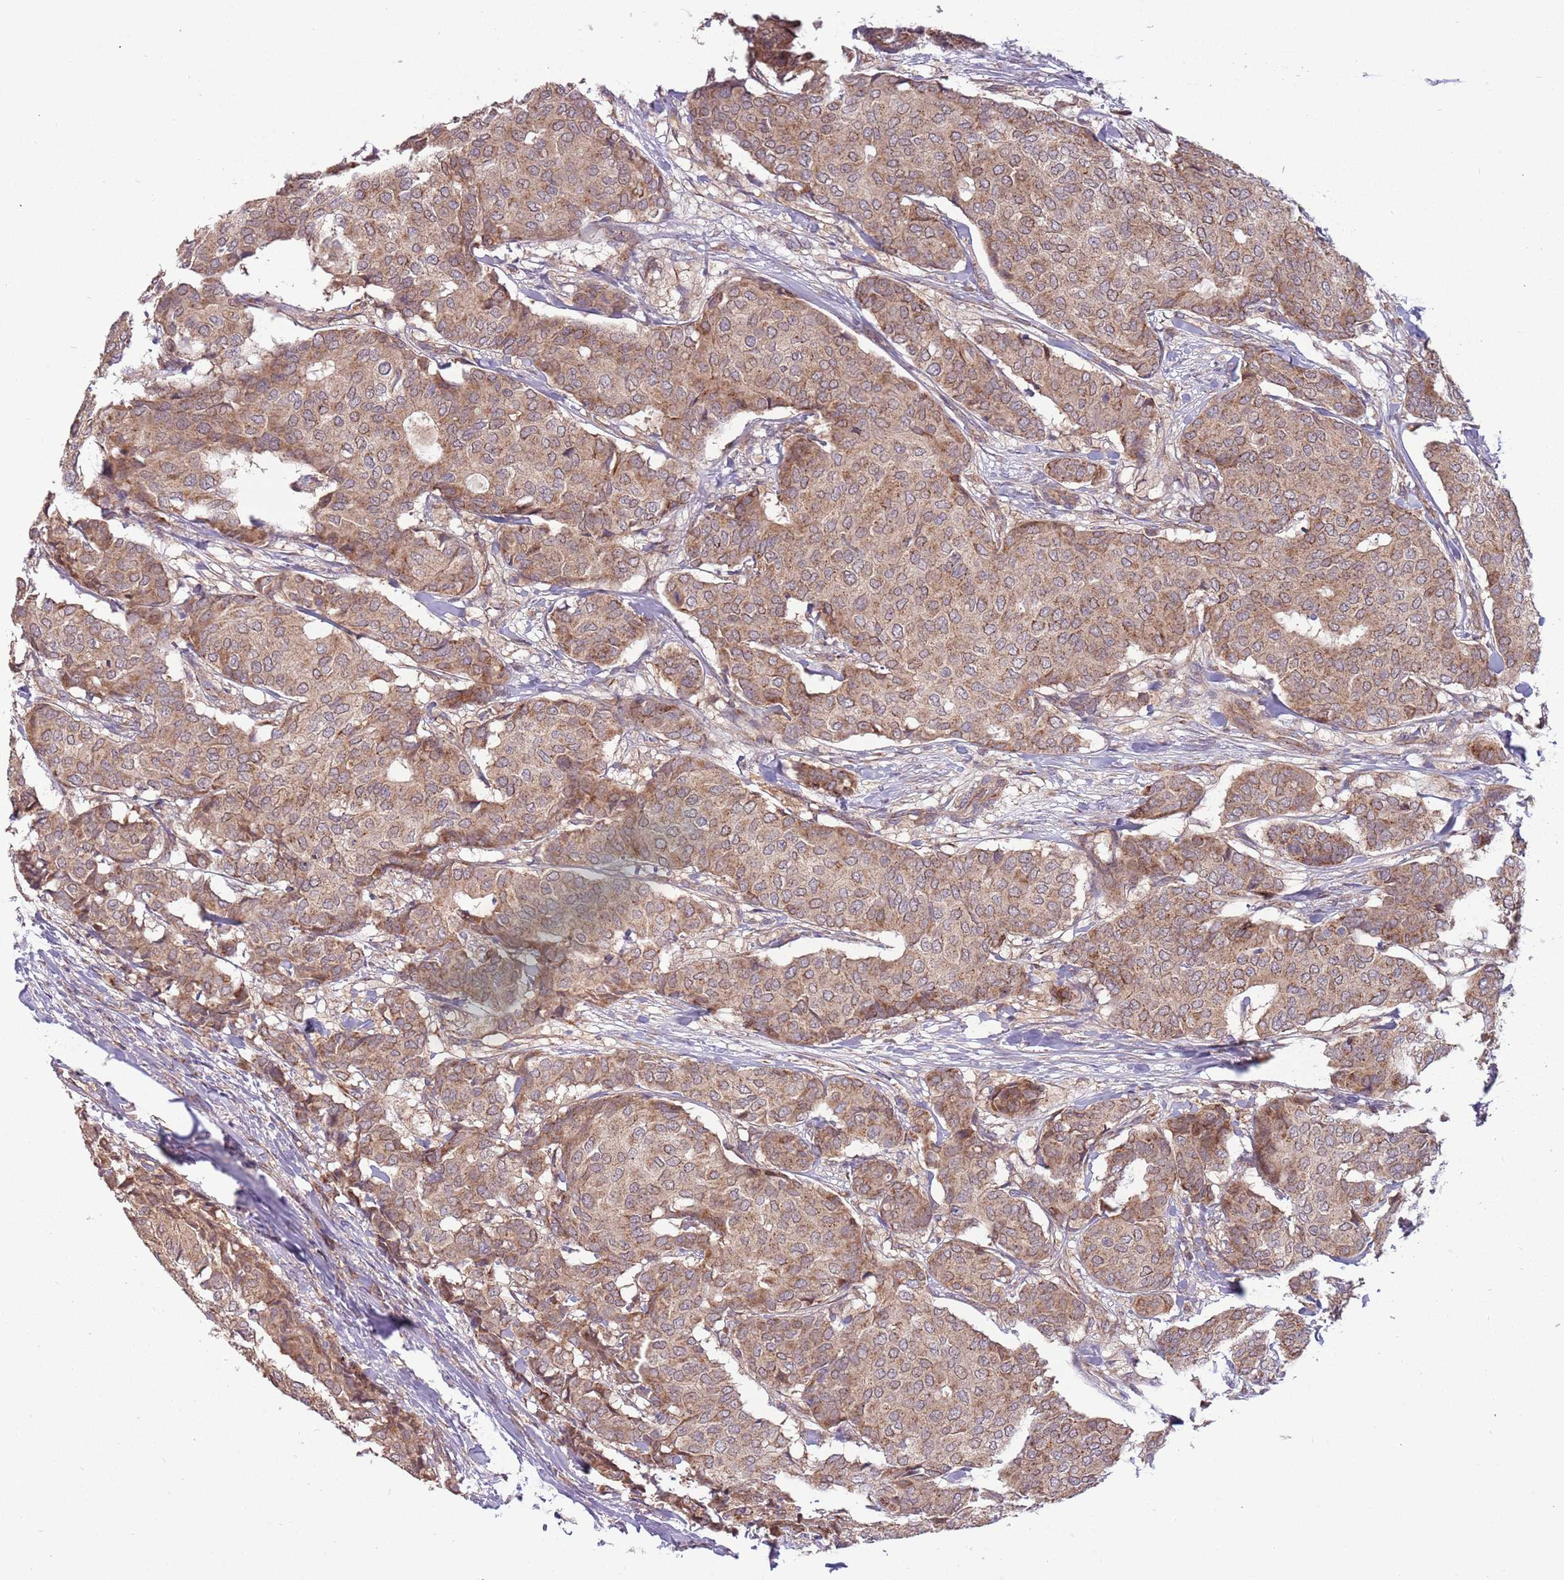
{"staining": {"intensity": "moderate", "quantity": ">75%", "location": "cytoplasmic/membranous"}, "tissue": "breast cancer", "cell_type": "Tumor cells", "image_type": "cancer", "snomed": [{"axis": "morphology", "description": "Duct carcinoma"}, {"axis": "topography", "description": "Breast"}], "caption": "Immunohistochemistry (IHC) histopathology image of human breast infiltrating ductal carcinoma stained for a protein (brown), which demonstrates medium levels of moderate cytoplasmic/membranous expression in about >75% of tumor cells.", "gene": "RNF181", "patient": {"sex": "female", "age": 75}}